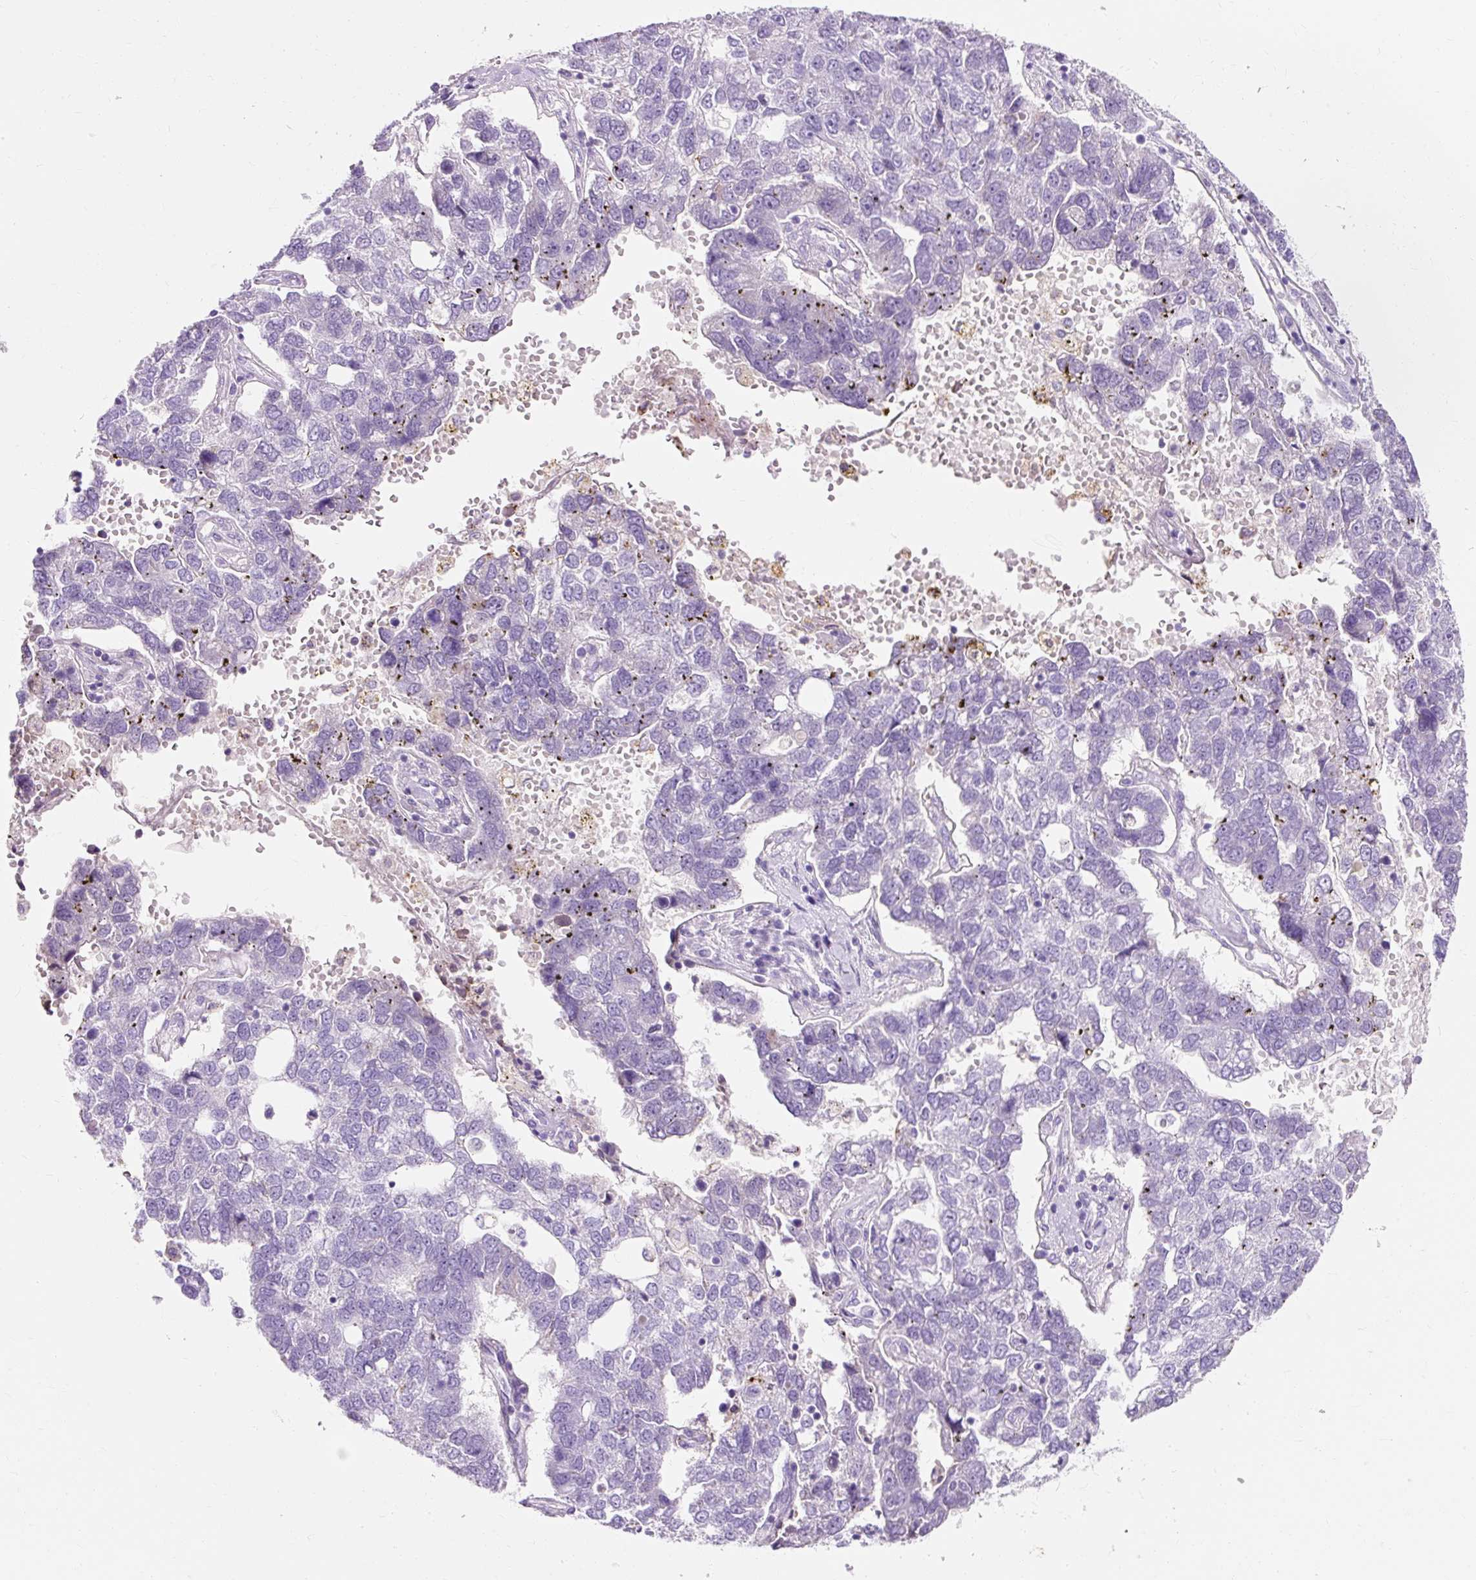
{"staining": {"intensity": "negative", "quantity": "none", "location": "none"}, "tissue": "pancreatic cancer", "cell_type": "Tumor cells", "image_type": "cancer", "snomed": [{"axis": "morphology", "description": "Adenocarcinoma, NOS"}, {"axis": "topography", "description": "Pancreas"}], "caption": "The photomicrograph reveals no significant expression in tumor cells of adenocarcinoma (pancreatic).", "gene": "CLDN25", "patient": {"sex": "female", "age": 61}}